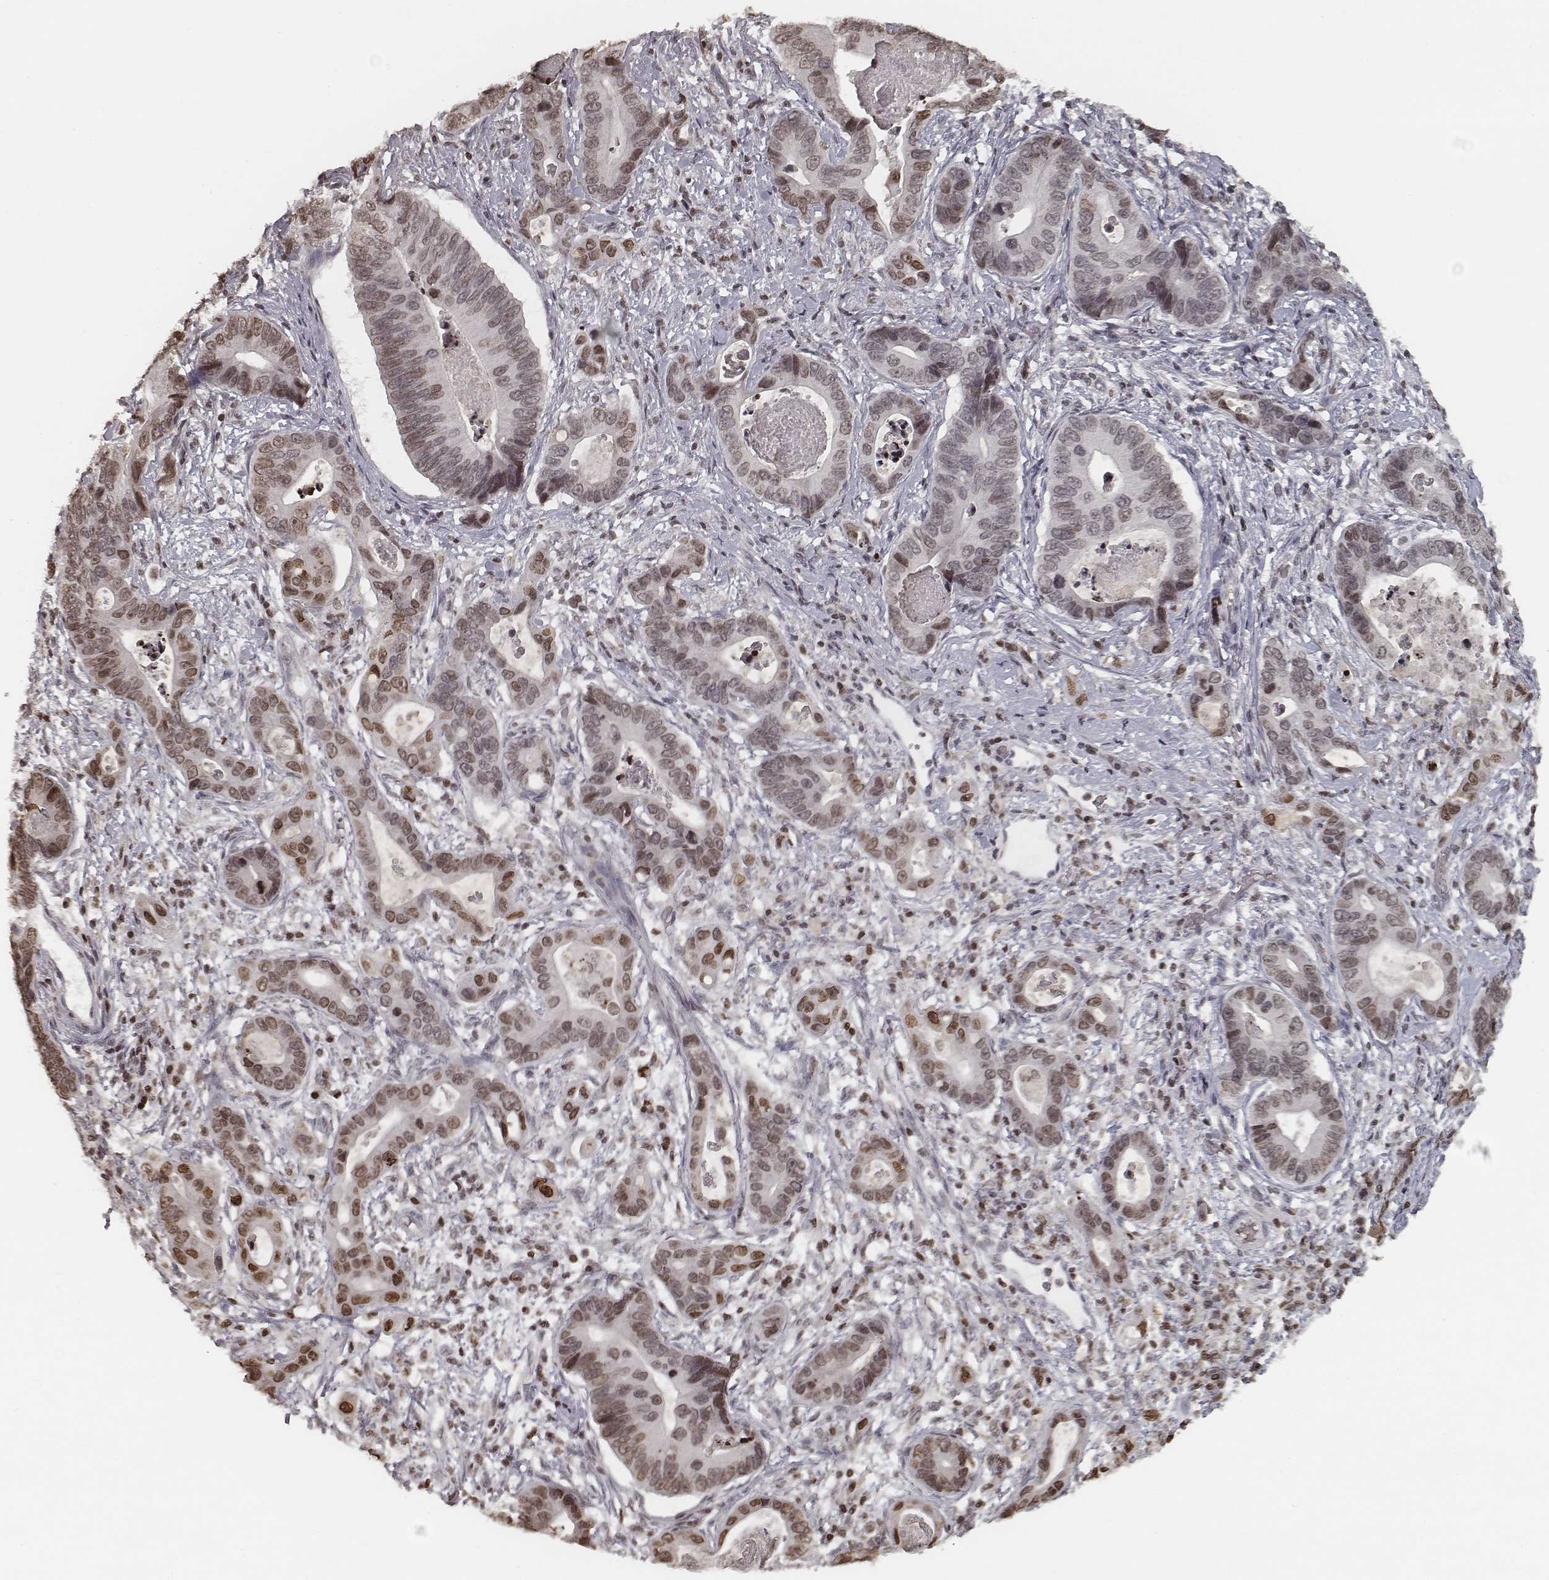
{"staining": {"intensity": "moderate", "quantity": ">75%", "location": "nuclear"}, "tissue": "stomach cancer", "cell_type": "Tumor cells", "image_type": "cancer", "snomed": [{"axis": "morphology", "description": "Adenocarcinoma, NOS"}, {"axis": "topography", "description": "Stomach"}], "caption": "A medium amount of moderate nuclear expression is seen in approximately >75% of tumor cells in stomach cancer tissue. The staining was performed using DAB (3,3'-diaminobenzidine), with brown indicating positive protein expression. Nuclei are stained blue with hematoxylin.", "gene": "HMGA2", "patient": {"sex": "male", "age": 84}}